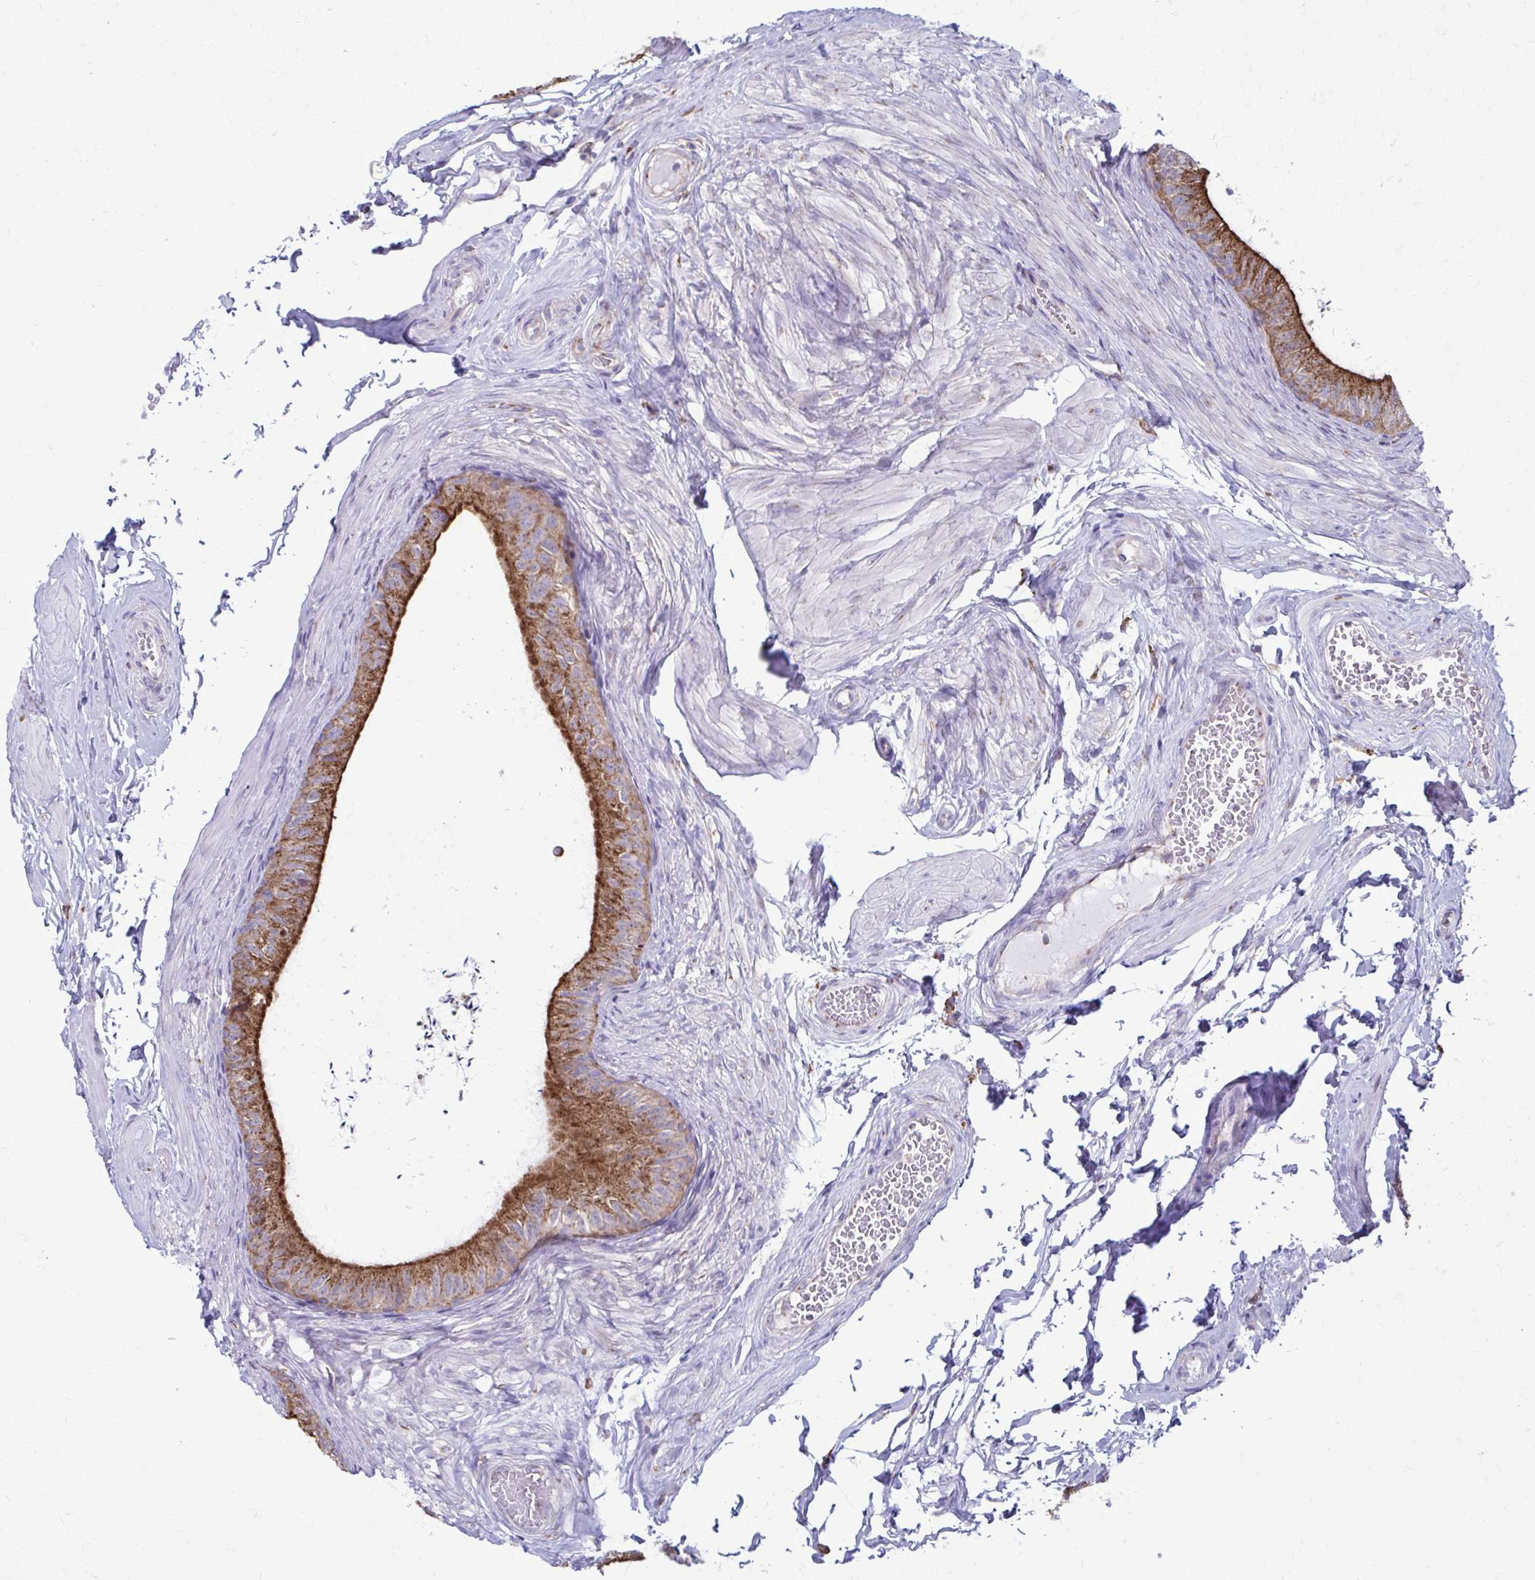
{"staining": {"intensity": "strong", "quantity": ">75%", "location": "cytoplasmic/membranous"}, "tissue": "epididymis", "cell_type": "Glandular cells", "image_type": "normal", "snomed": [{"axis": "morphology", "description": "Normal tissue, NOS"}, {"axis": "topography", "description": "Epididymis, spermatic cord, NOS"}, {"axis": "topography", "description": "Epididymis"}, {"axis": "topography", "description": "Peripheral nerve tissue"}], "caption": "This is a photomicrograph of immunohistochemistry (IHC) staining of normal epididymis, which shows strong positivity in the cytoplasmic/membranous of glandular cells.", "gene": "CLTA", "patient": {"sex": "male", "age": 29}}